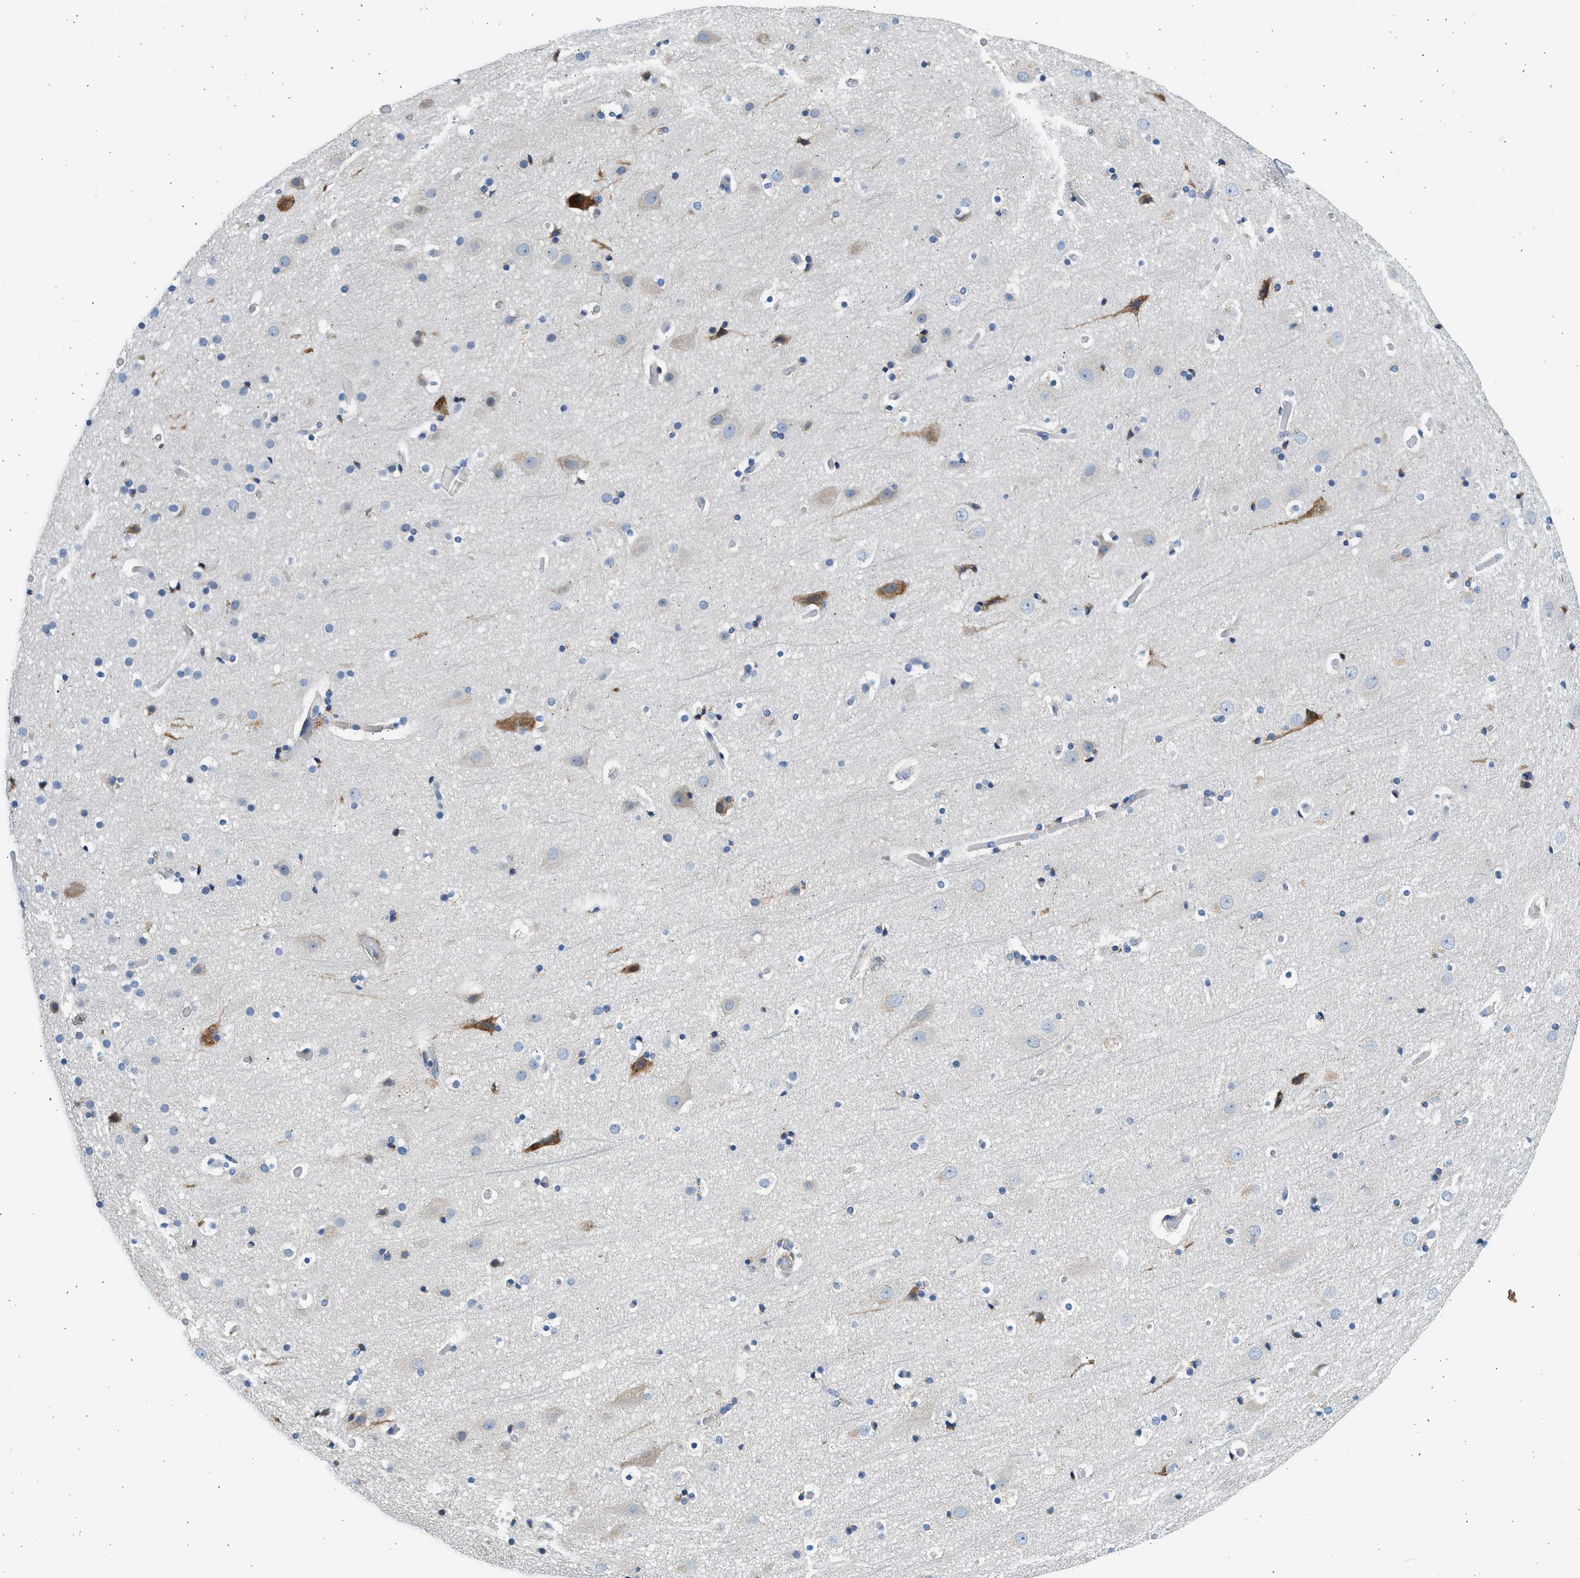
{"staining": {"intensity": "negative", "quantity": "none", "location": "none"}, "tissue": "cerebral cortex", "cell_type": "Endothelial cells", "image_type": "normal", "snomed": [{"axis": "morphology", "description": "Normal tissue, NOS"}, {"axis": "topography", "description": "Cerebral cortex"}], "caption": "Protein analysis of normal cerebral cortex shows no significant staining in endothelial cells.", "gene": "CNTN6", "patient": {"sex": "male", "age": 57}}